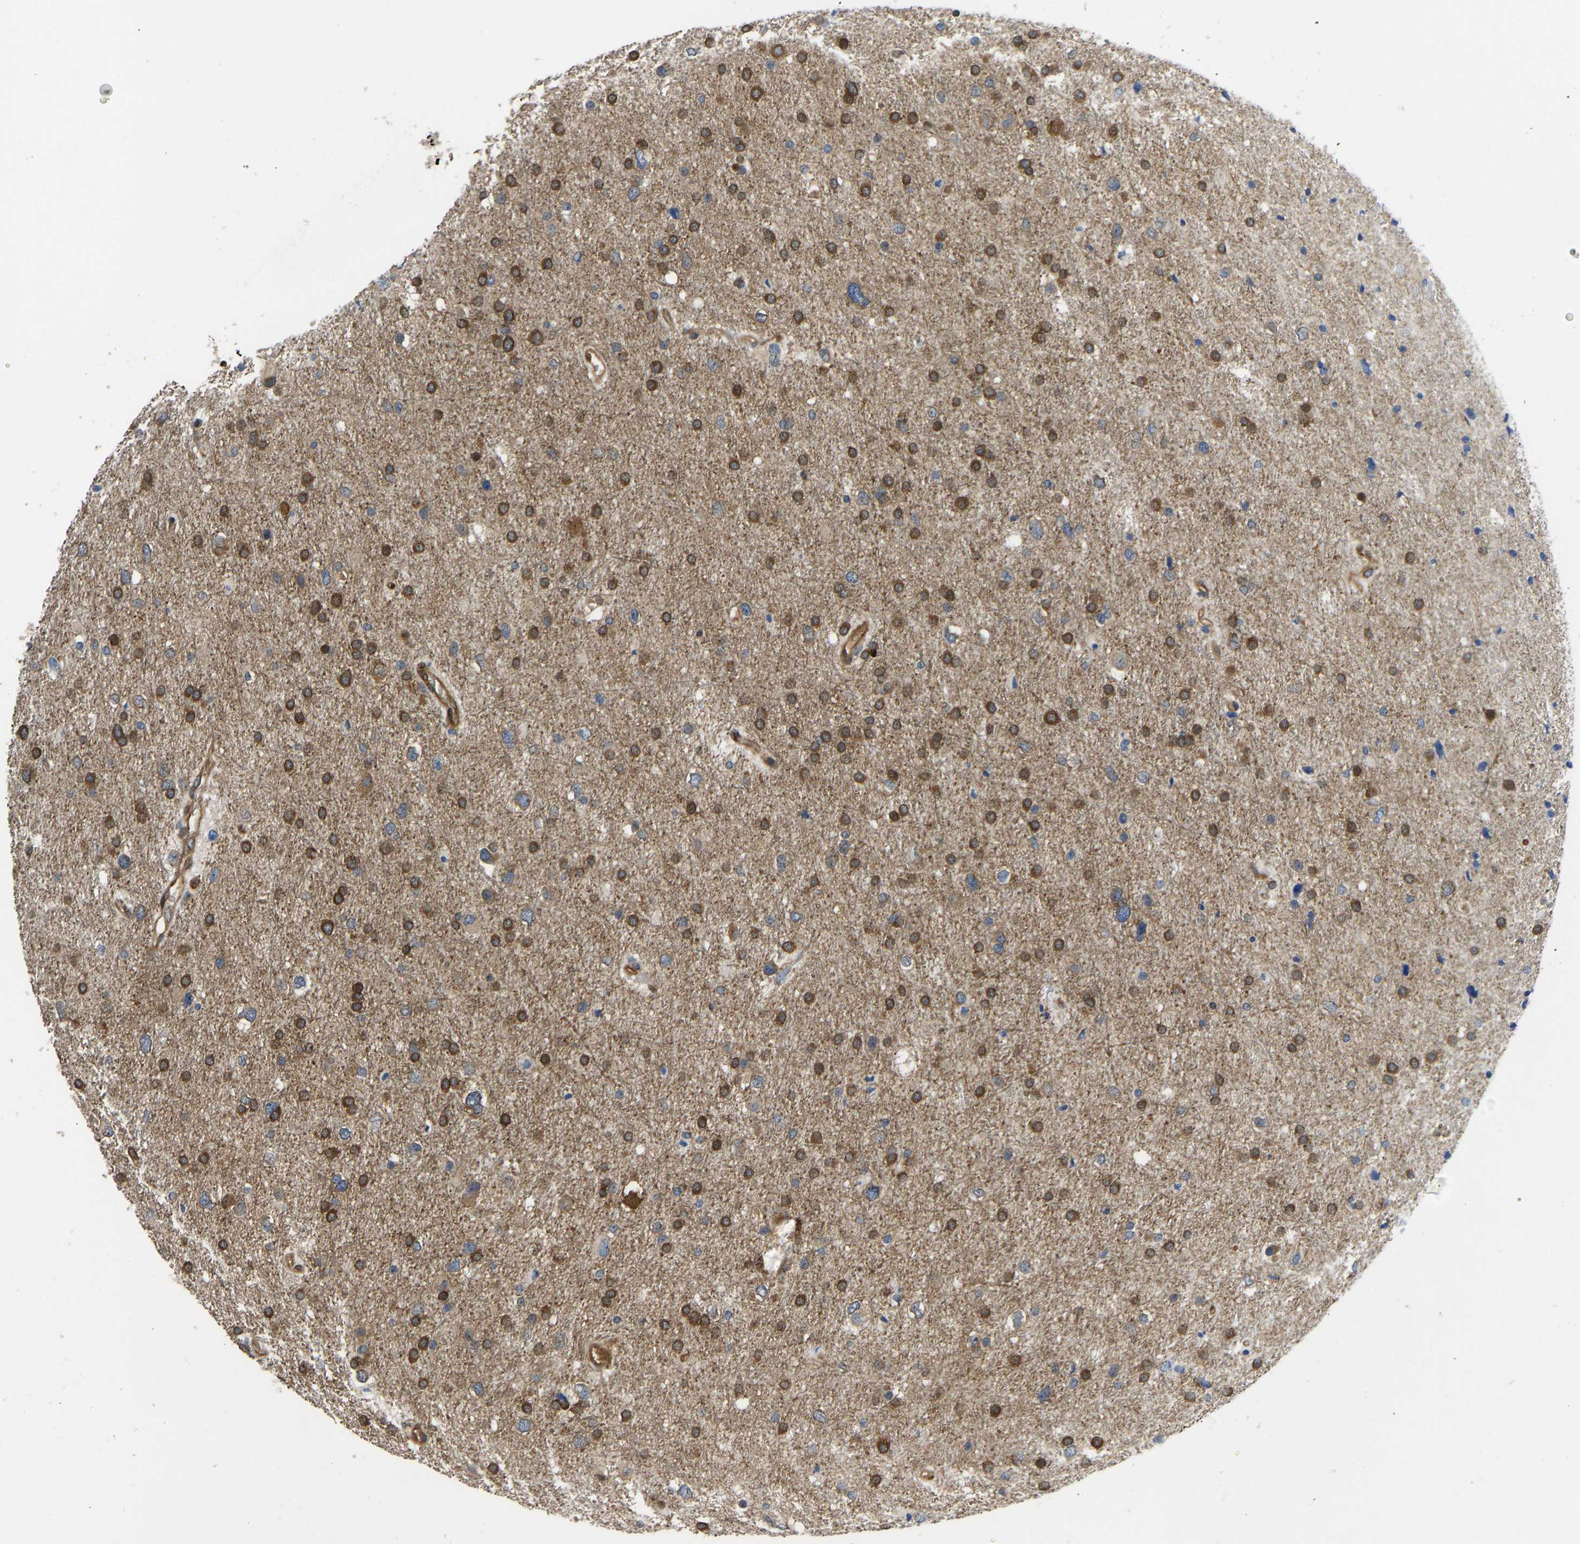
{"staining": {"intensity": "moderate", "quantity": ">75%", "location": "cytoplasmic/membranous"}, "tissue": "glioma", "cell_type": "Tumor cells", "image_type": "cancer", "snomed": [{"axis": "morphology", "description": "Glioma, malignant, Low grade"}, {"axis": "topography", "description": "Brain"}], "caption": "A high-resolution histopathology image shows immunohistochemistry staining of low-grade glioma (malignant), which displays moderate cytoplasmic/membranous positivity in approximately >75% of tumor cells.", "gene": "RASGRF2", "patient": {"sex": "female", "age": 37}}